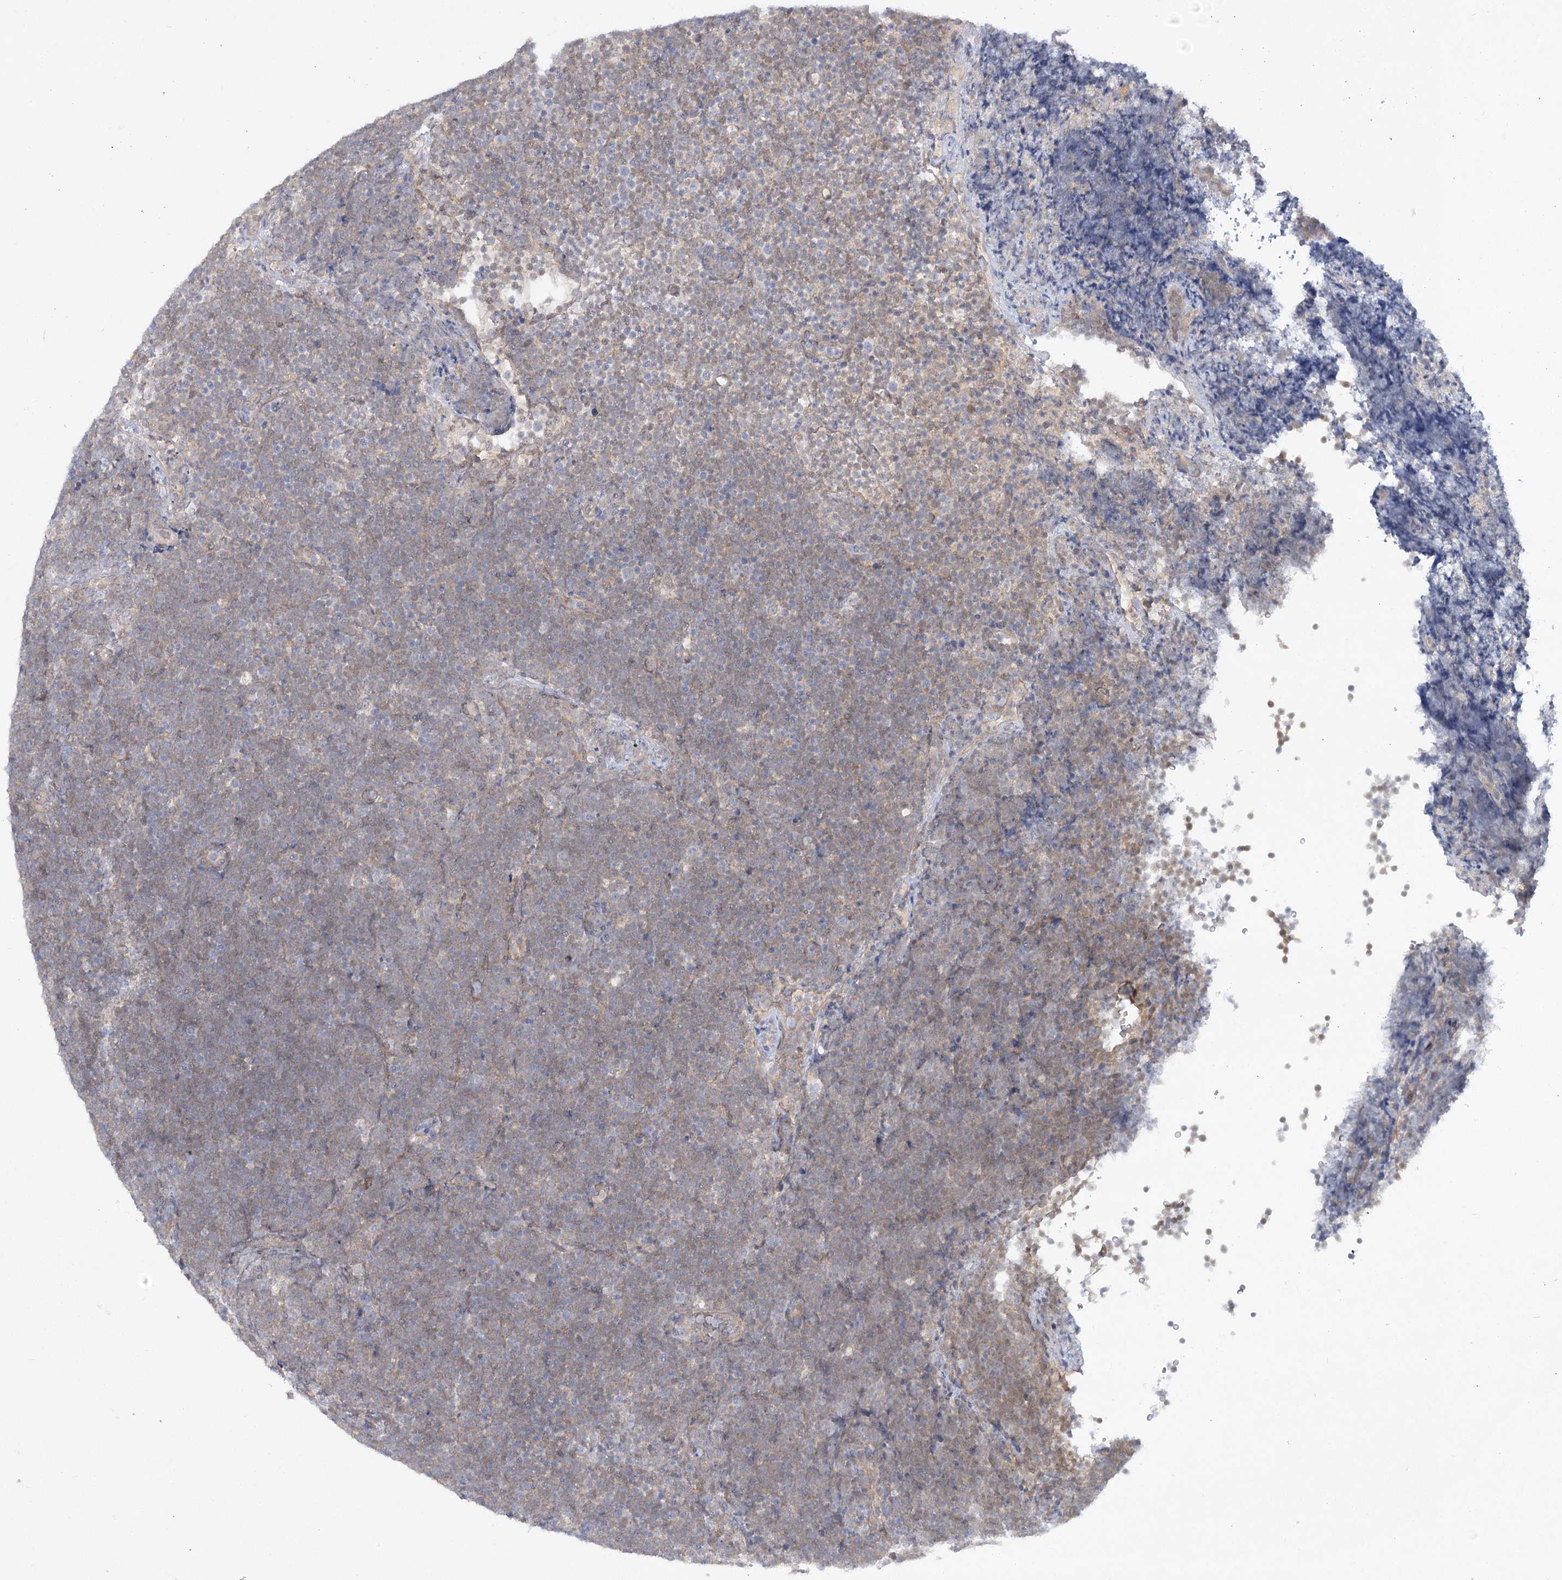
{"staining": {"intensity": "weak", "quantity": "25%-75%", "location": "cytoplasmic/membranous"}, "tissue": "lymphoma", "cell_type": "Tumor cells", "image_type": "cancer", "snomed": [{"axis": "morphology", "description": "Malignant lymphoma, non-Hodgkin's type, High grade"}, {"axis": "topography", "description": "Lymph node"}], "caption": "Protein analysis of lymphoma tissue demonstrates weak cytoplasmic/membranous positivity in about 25%-75% of tumor cells. (DAB (3,3'-diaminobenzidine) IHC, brown staining for protein, blue staining for nuclei).", "gene": "AAMDC", "patient": {"sex": "male", "age": 13}}